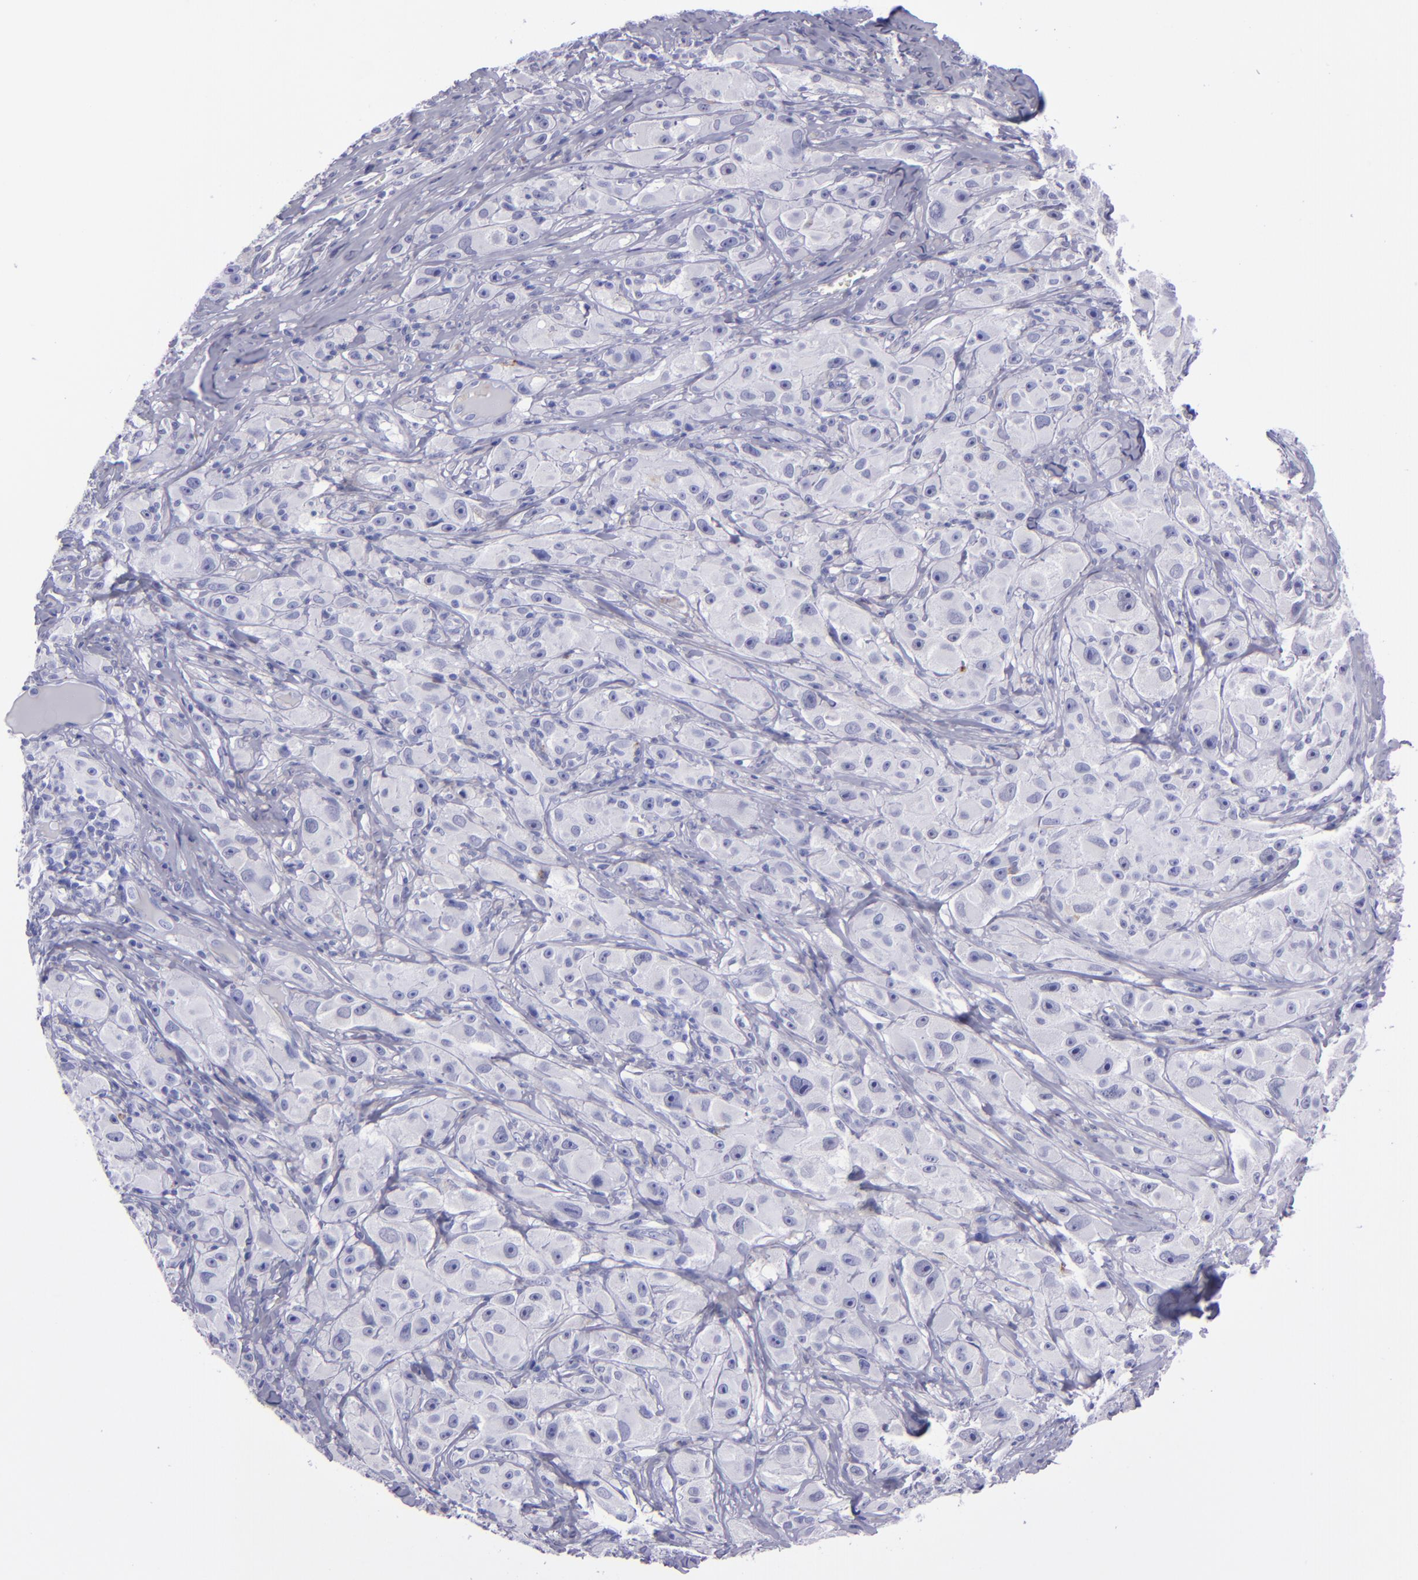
{"staining": {"intensity": "negative", "quantity": "none", "location": "none"}, "tissue": "melanoma", "cell_type": "Tumor cells", "image_type": "cancer", "snomed": [{"axis": "morphology", "description": "Malignant melanoma, NOS"}, {"axis": "topography", "description": "Skin"}], "caption": "This is an IHC histopathology image of malignant melanoma. There is no positivity in tumor cells.", "gene": "CR1", "patient": {"sex": "male", "age": 56}}